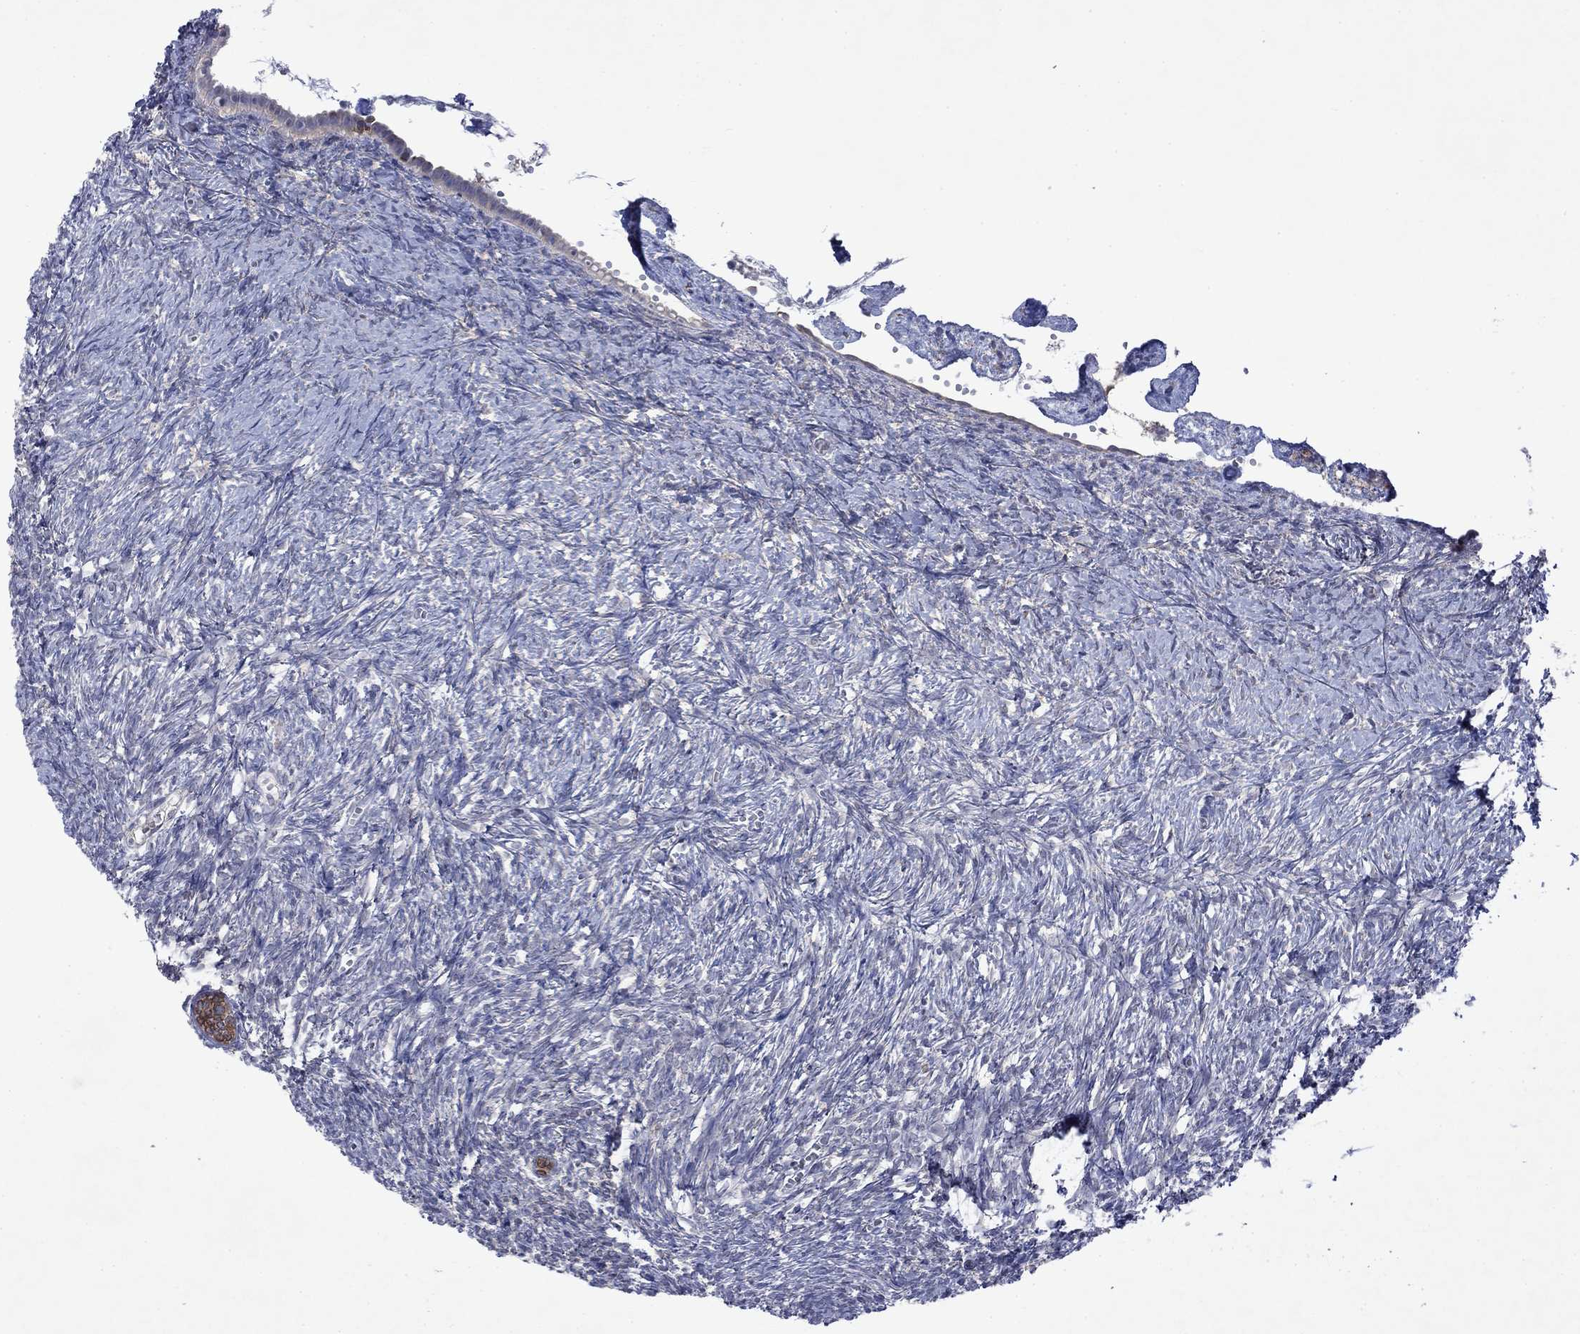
{"staining": {"intensity": "negative", "quantity": "none", "location": "none"}, "tissue": "ovary", "cell_type": "Ovarian stroma cells", "image_type": "normal", "snomed": [{"axis": "morphology", "description": "Normal tissue, NOS"}, {"axis": "topography", "description": "Ovary"}], "caption": "Immunohistochemical staining of benign ovary demonstrates no significant positivity in ovarian stroma cells.", "gene": "TMEM97", "patient": {"sex": "female", "age": 43}}